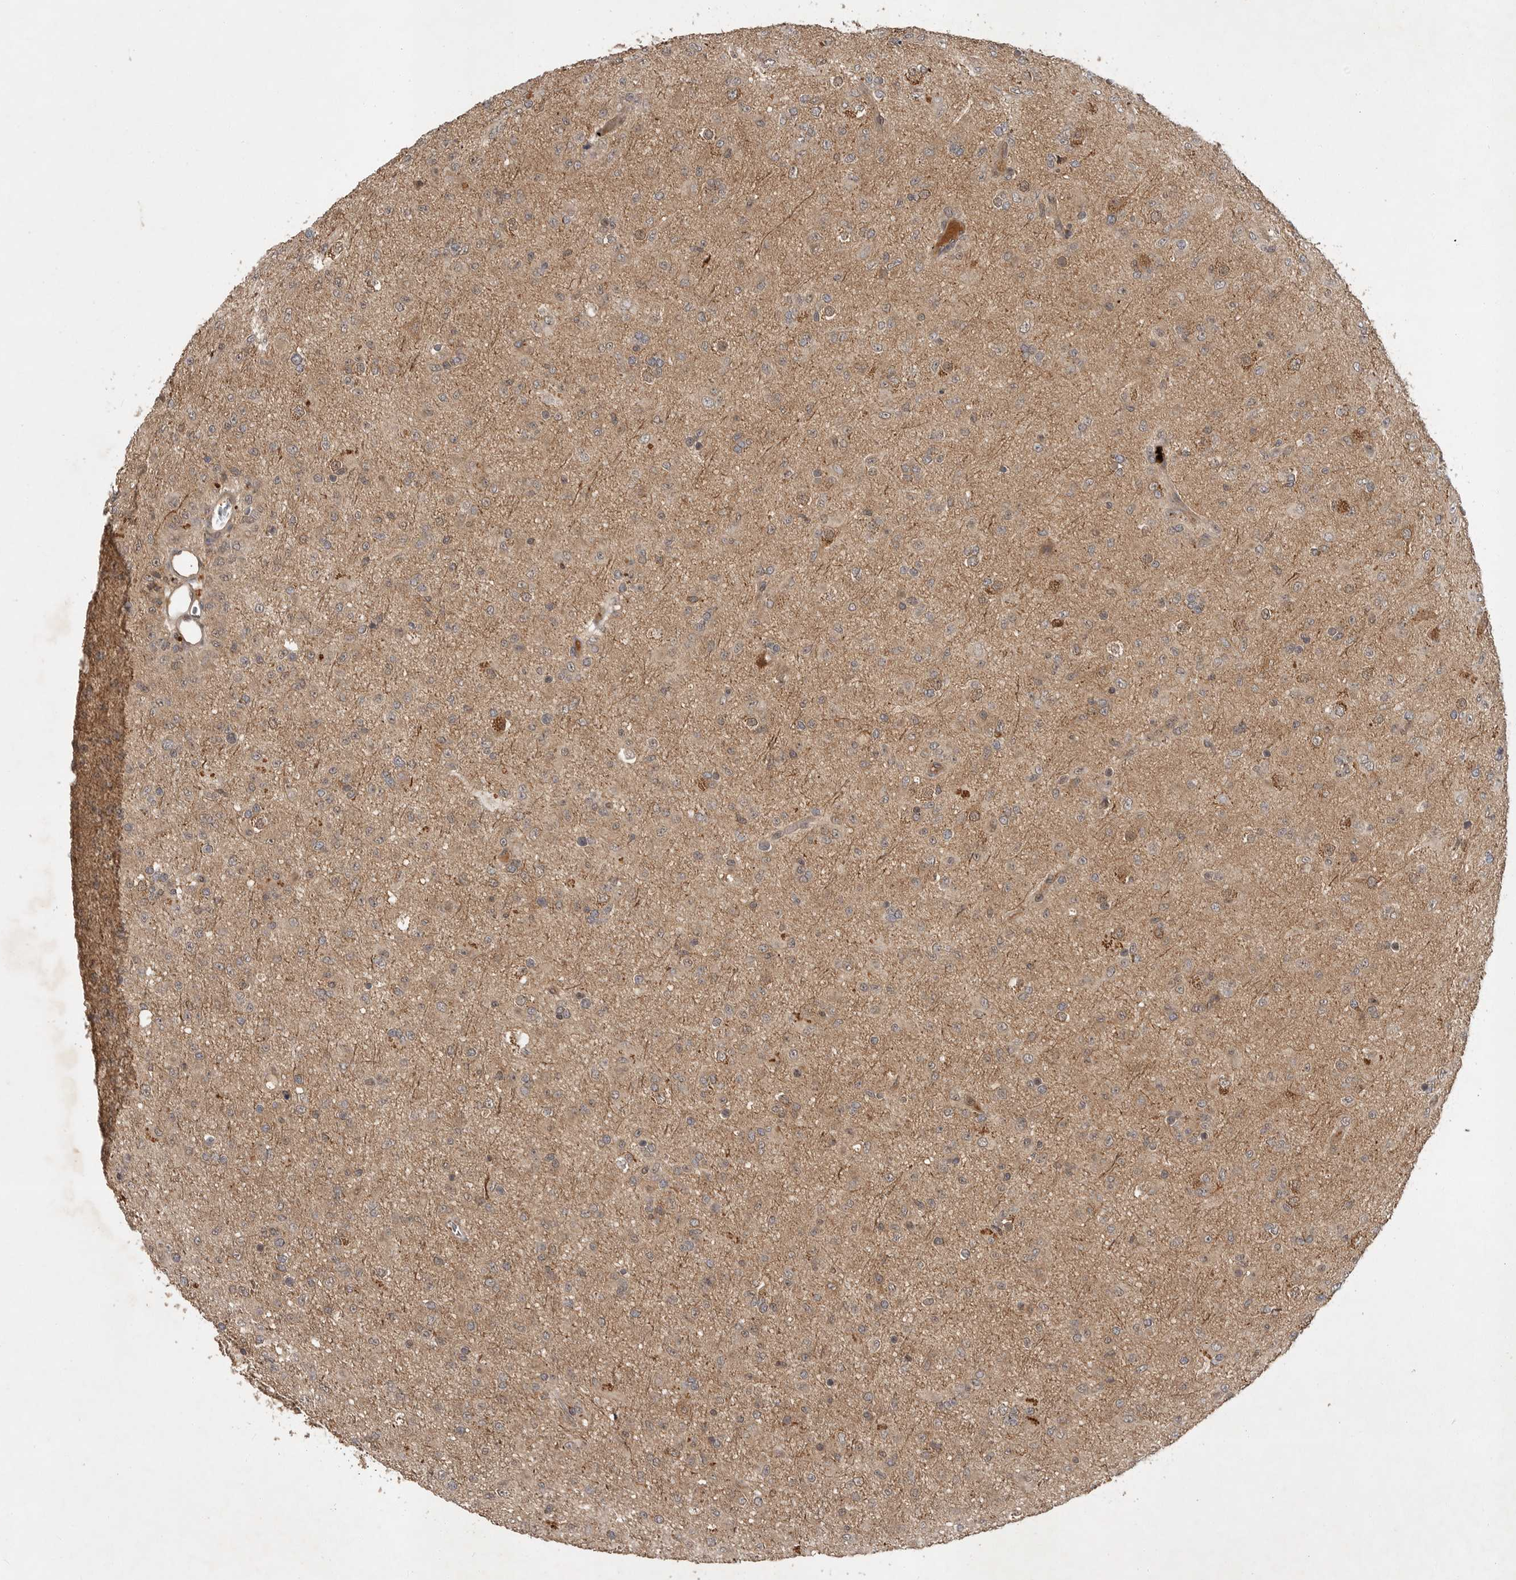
{"staining": {"intensity": "weak", "quantity": "<25%", "location": "cytoplasmic/membranous"}, "tissue": "glioma", "cell_type": "Tumor cells", "image_type": "cancer", "snomed": [{"axis": "morphology", "description": "Glioma, malignant, Low grade"}, {"axis": "topography", "description": "Brain"}], "caption": "A histopathology image of human malignant glioma (low-grade) is negative for staining in tumor cells. (DAB (3,3'-diaminobenzidine) IHC, high magnification).", "gene": "OSBPL9", "patient": {"sex": "male", "age": 65}}